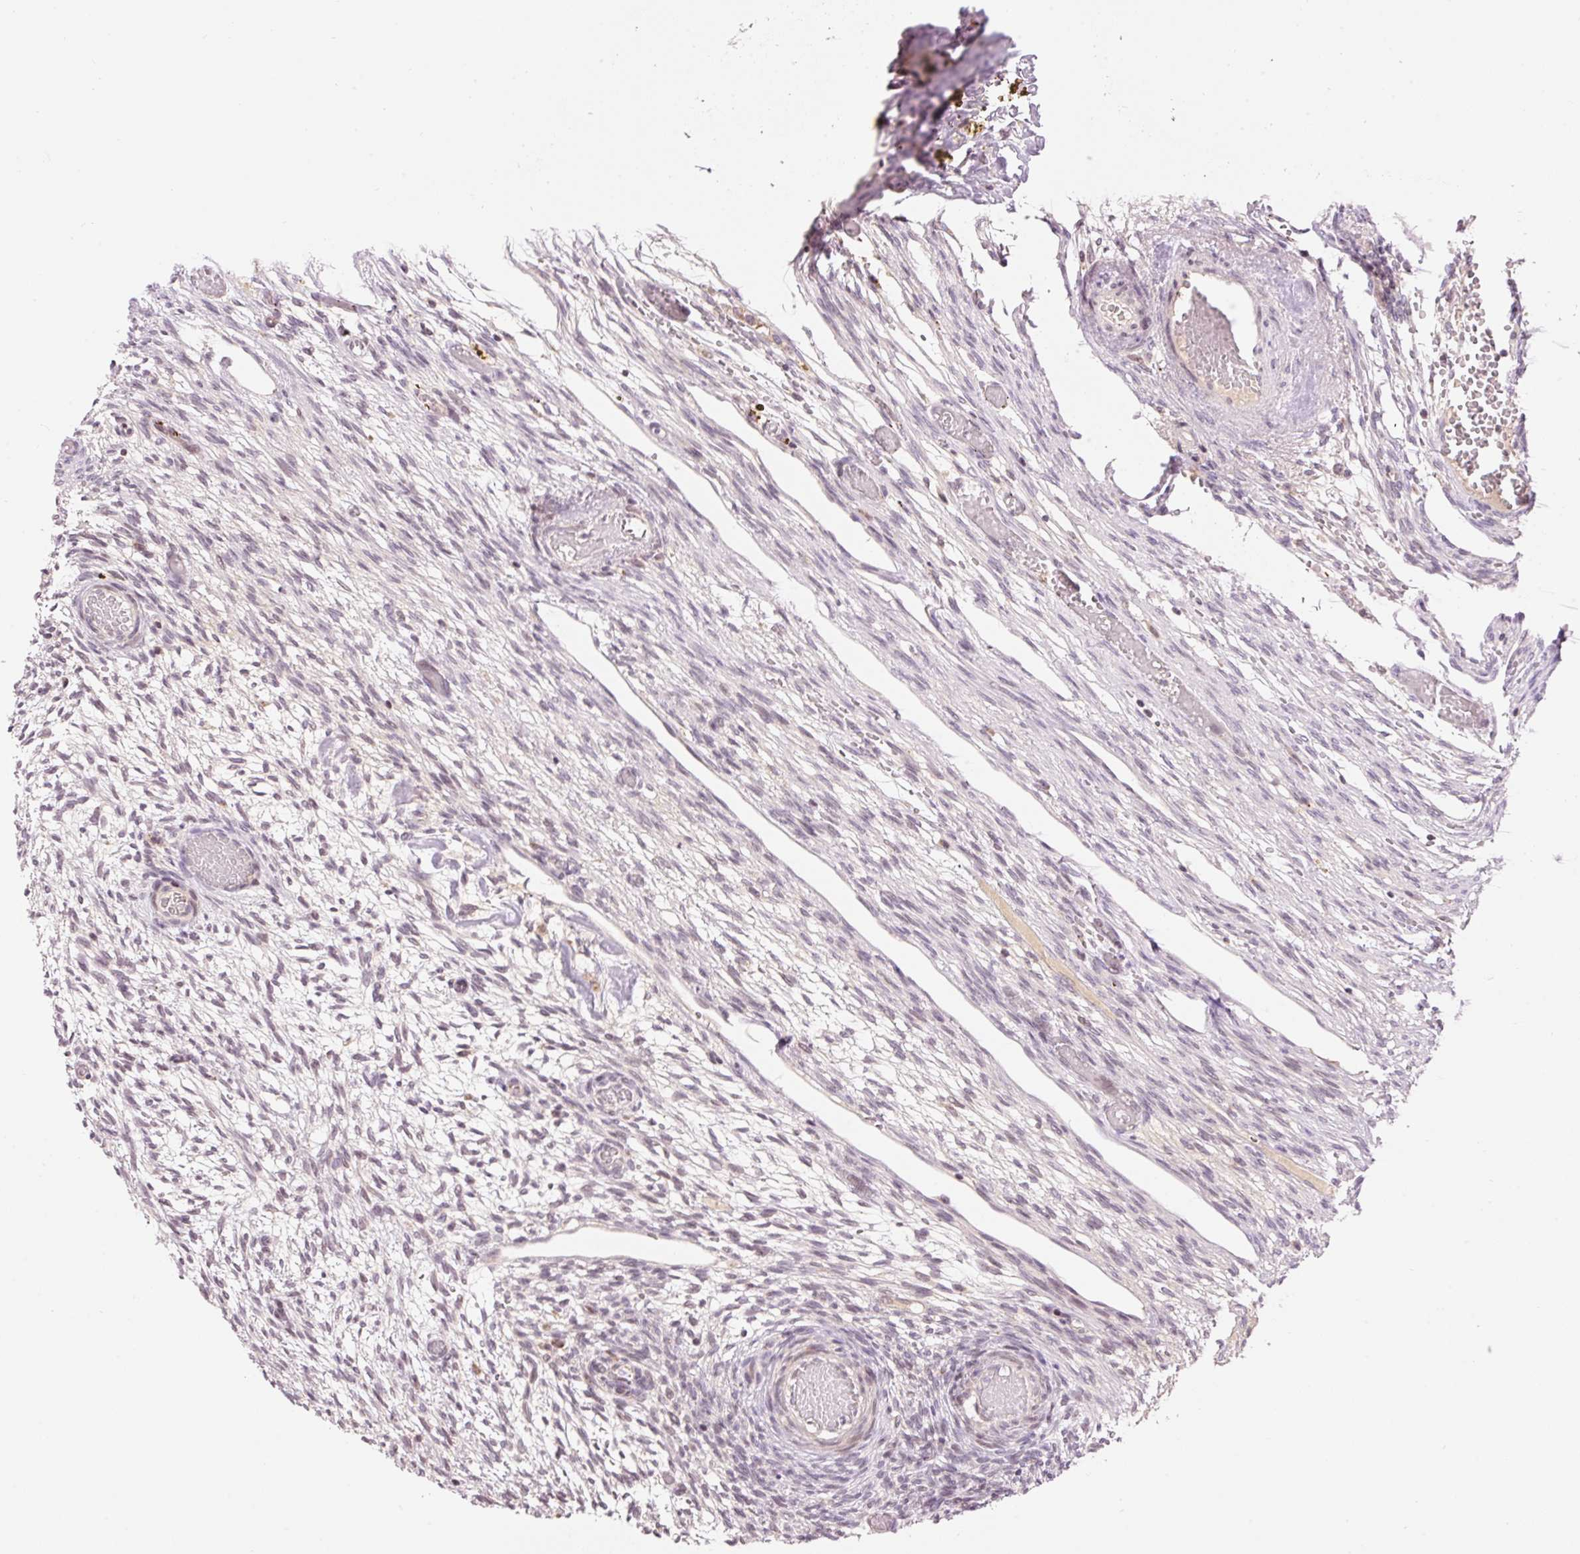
{"staining": {"intensity": "moderate", "quantity": "25%-75%", "location": "cytoplasmic/membranous"}, "tissue": "ovary", "cell_type": "Follicle cells", "image_type": "normal", "snomed": [{"axis": "morphology", "description": "Normal tissue, NOS"}, {"axis": "topography", "description": "Ovary"}], "caption": "Protein staining by IHC displays moderate cytoplasmic/membranous positivity in about 25%-75% of follicle cells in benign ovary. The staining is performed using DAB brown chromogen to label protein expression. The nuclei are counter-stained blue using hematoxylin.", "gene": "ABHD11", "patient": {"sex": "female", "age": 67}}